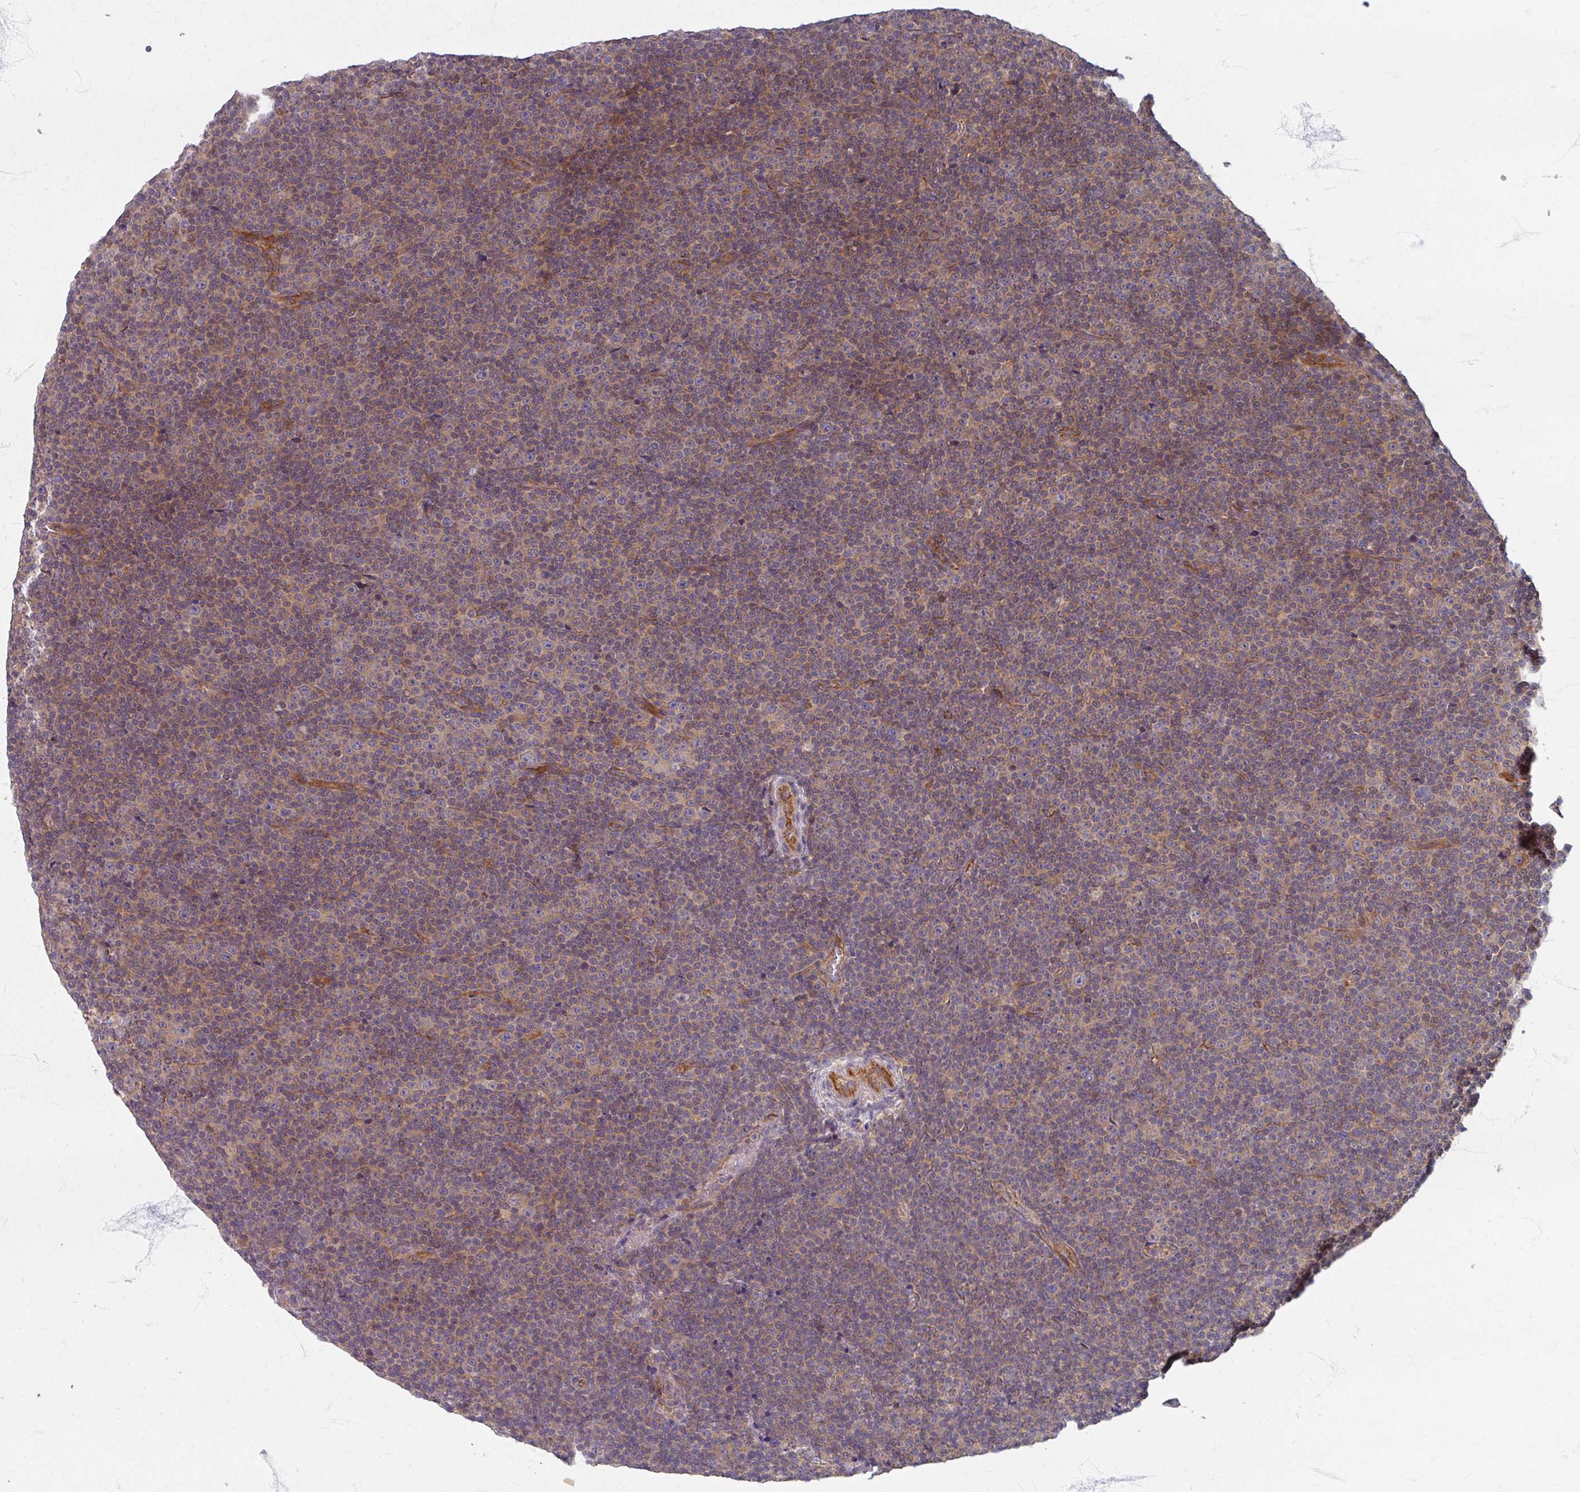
{"staining": {"intensity": "weak", "quantity": "25%-75%", "location": "cytoplasmic/membranous"}, "tissue": "lymphoma", "cell_type": "Tumor cells", "image_type": "cancer", "snomed": [{"axis": "morphology", "description": "Malignant lymphoma, non-Hodgkin's type, Low grade"}, {"axis": "topography", "description": "Lymph node"}], "caption": "The immunohistochemical stain labels weak cytoplasmic/membranous expression in tumor cells of low-grade malignant lymphoma, non-Hodgkin's type tissue.", "gene": "STAM", "patient": {"sex": "female", "age": 67}}